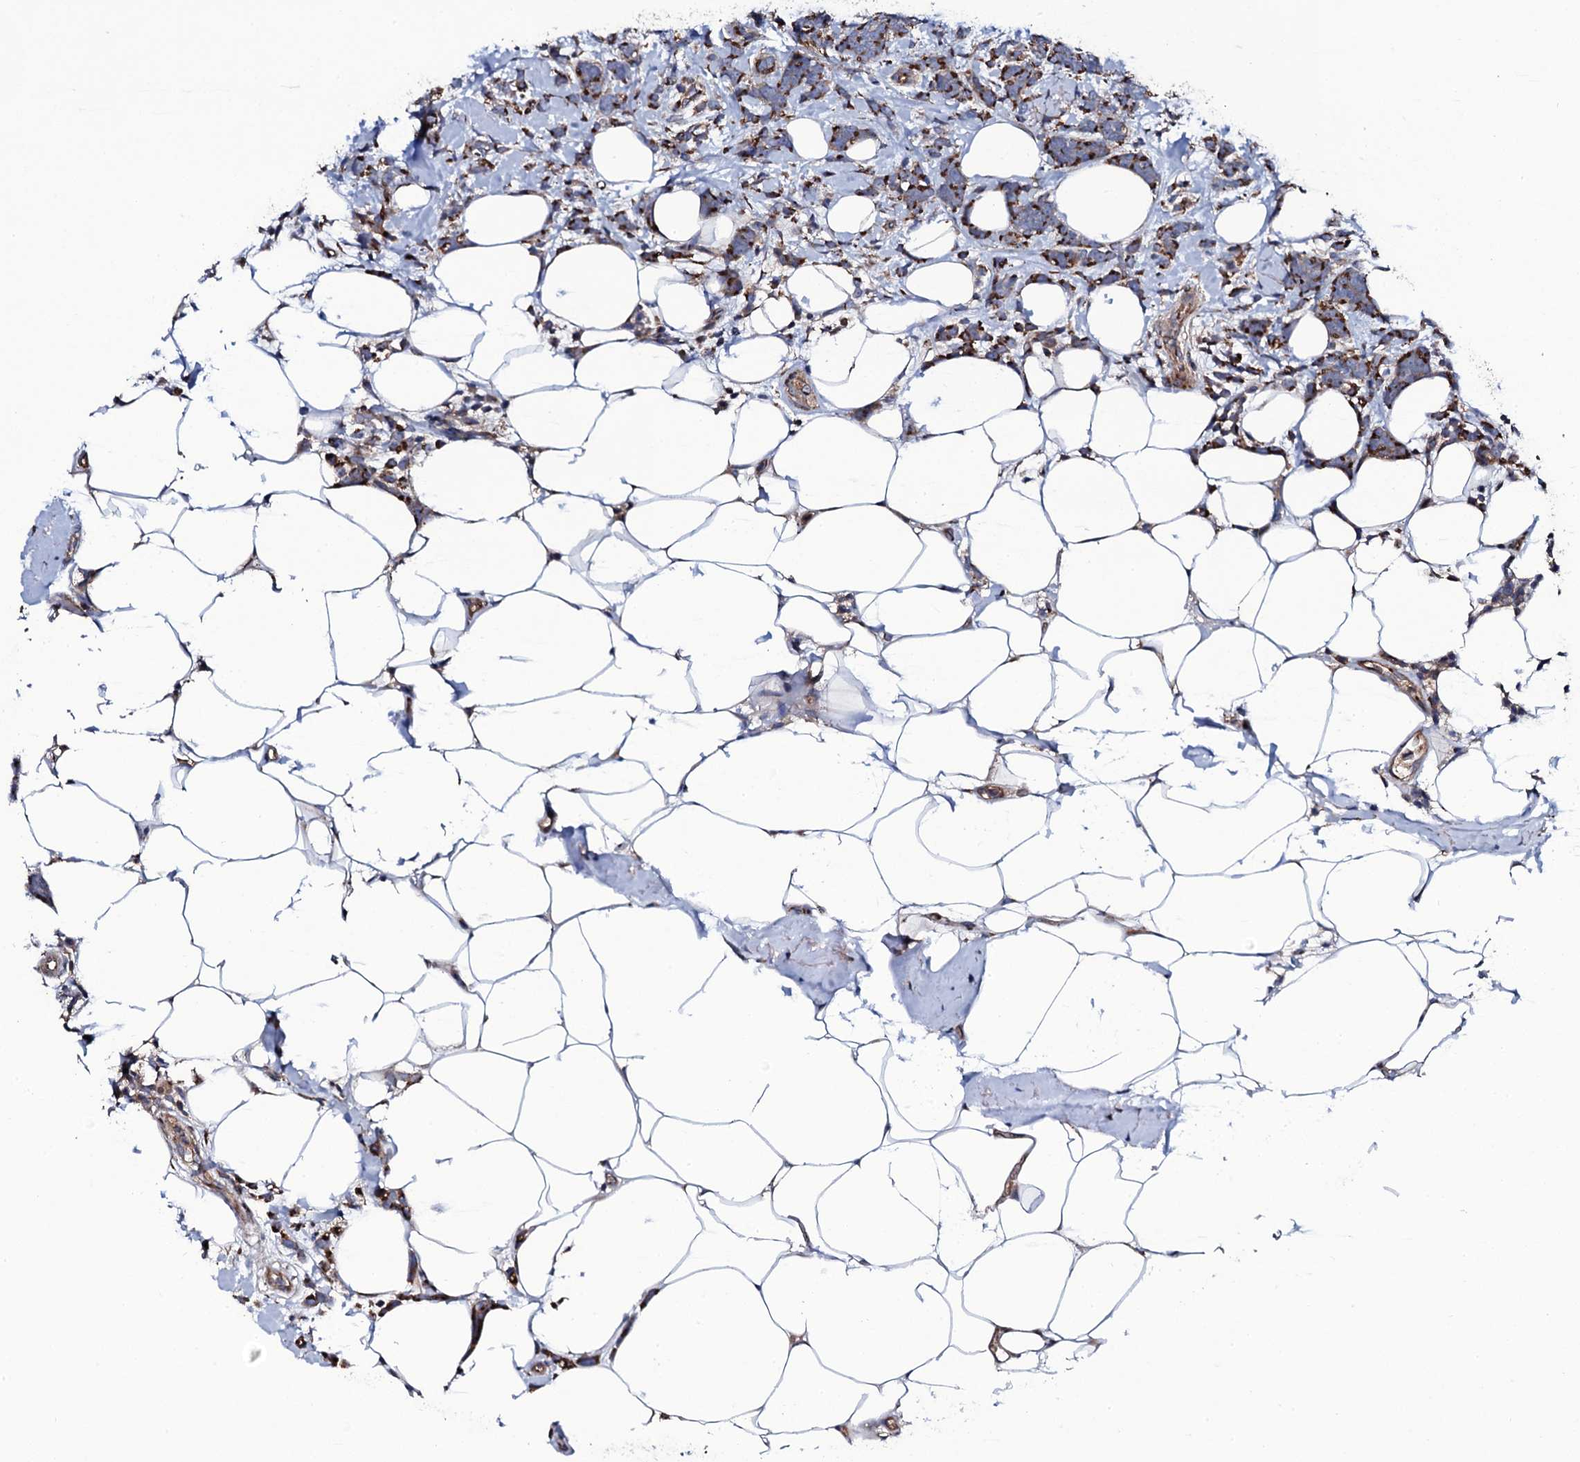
{"staining": {"intensity": "strong", "quantity": ">75%", "location": "cytoplasmic/membranous"}, "tissue": "breast cancer", "cell_type": "Tumor cells", "image_type": "cancer", "snomed": [{"axis": "morphology", "description": "Lobular carcinoma"}, {"axis": "topography", "description": "Breast"}], "caption": "A high amount of strong cytoplasmic/membranous positivity is appreciated in about >75% of tumor cells in breast cancer (lobular carcinoma) tissue. The staining is performed using DAB brown chromogen to label protein expression. The nuclei are counter-stained blue using hematoxylin.", "gene": "PLET1", "patient": {"sex": "female", "age": 58}}